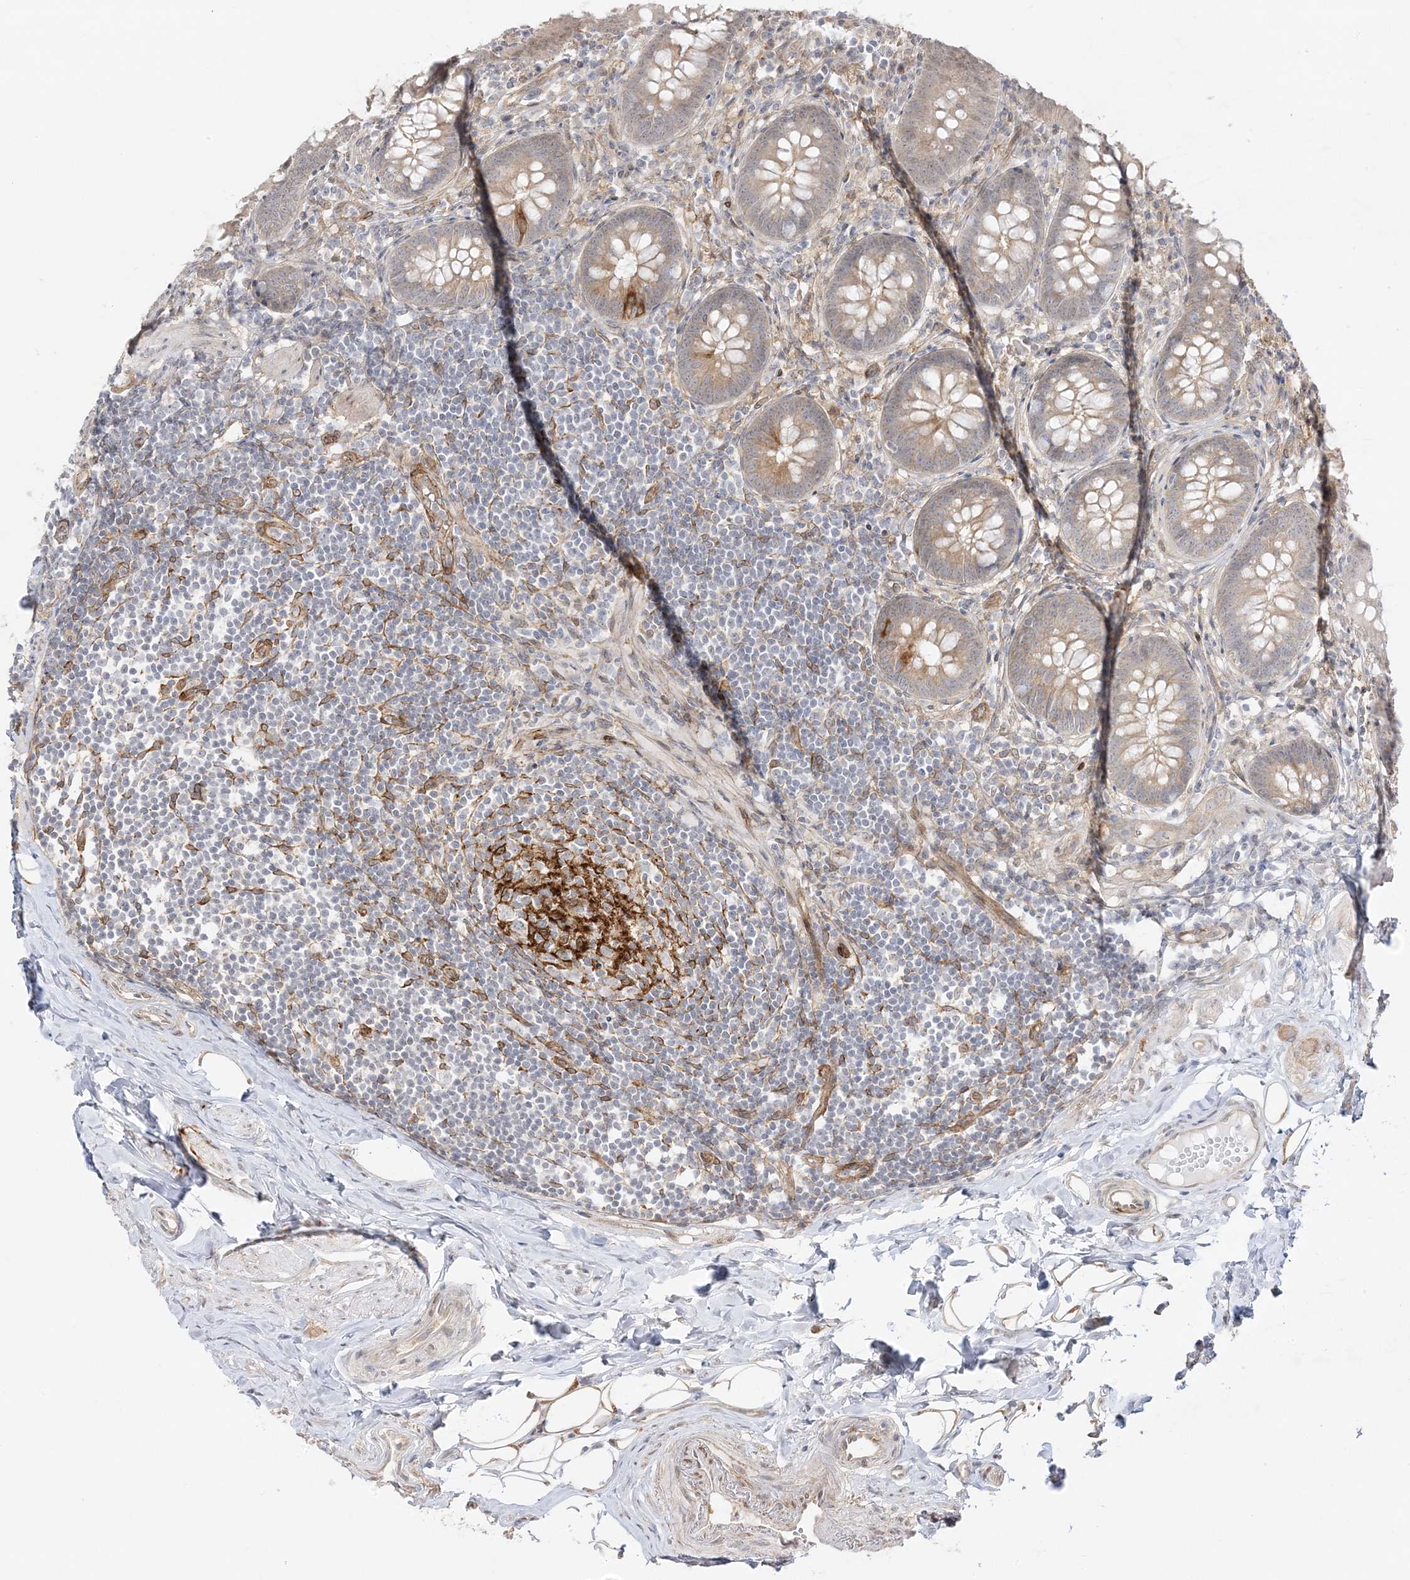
{"staining": {"intensity": "weak", "quantity": ">75%", "location": "cytoplasmic/membranous"}, "tissue": "appendix", "cell_type": "Glandular cells", "image_type": "normal", "snomed": [{"axis": "morphology", "description": "Normal tissue, NOS"}, {"axis": "topography", "description": "Appendix"}], "caption": "Protein expression analysis of normal human appendix reveals weak cytoplasmic/membranous staining in about >75% of glandular cells. The staining is performed using DAB brown chromogen to label protein expression. The nuclei are counter-stained blue using hematoxylin.", "gene": "C2CD2", "patient": {"sex": "female", "age": 62}}